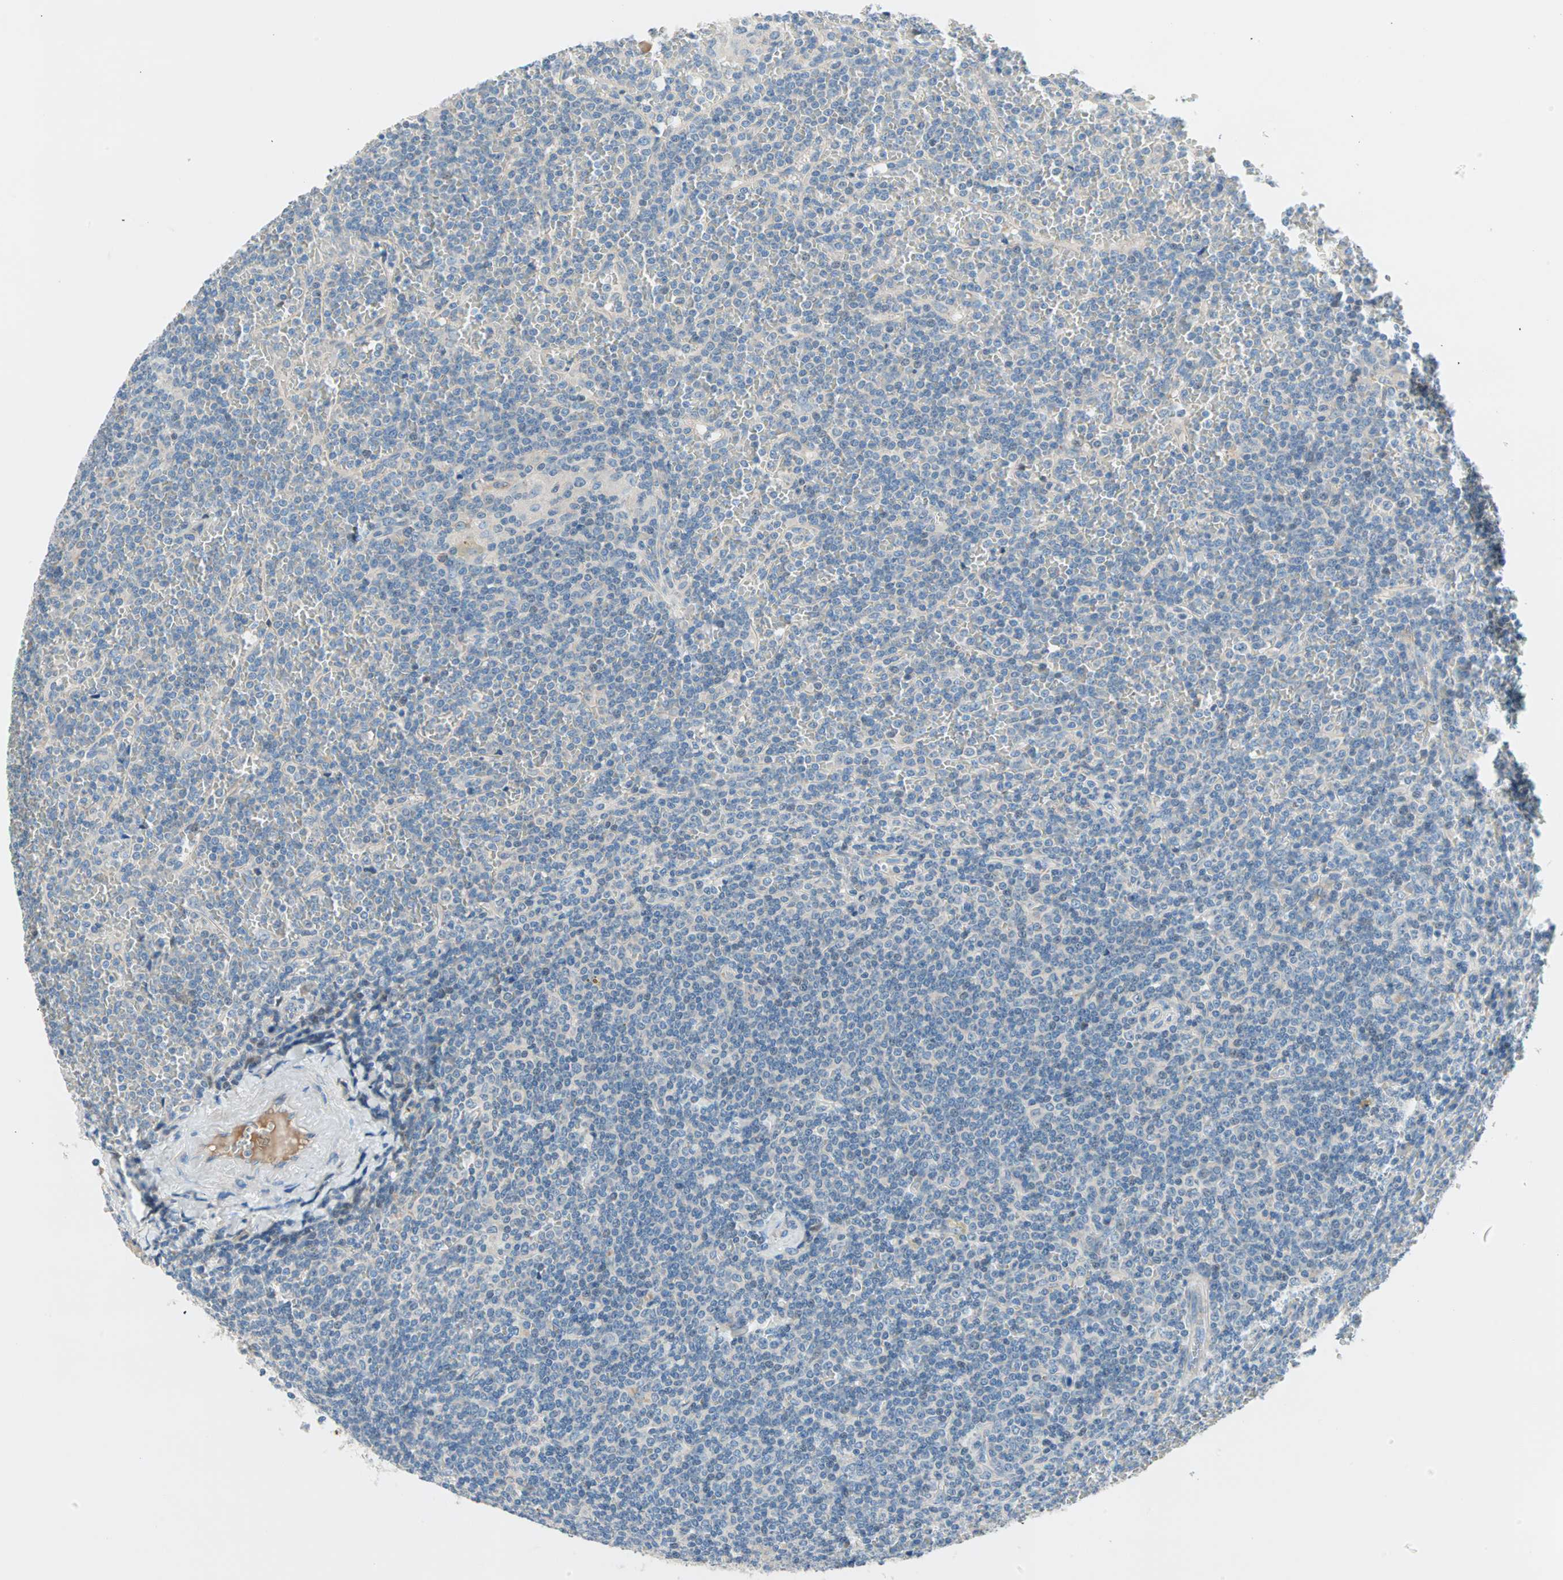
{"staining": {"intensity": "negative", "quantity": "none", "location": "none"}, "tissue": "lymphoma", "cell_type": "Tumor cells", "image_type": "cancer", "snomed": [{"axis": "morphology", "description": "Malignant lymphoma, non-Hodgkin's type, Low grade"}, {"axis": "topography", "description": "Spleen"}], "caption": "There is no significant staining in tumor cells of low-grade malignant lymphoma, non-Hodgkin's type.", "gene": "TMEM163", "patient": {"sex": "female", "age": 19}}